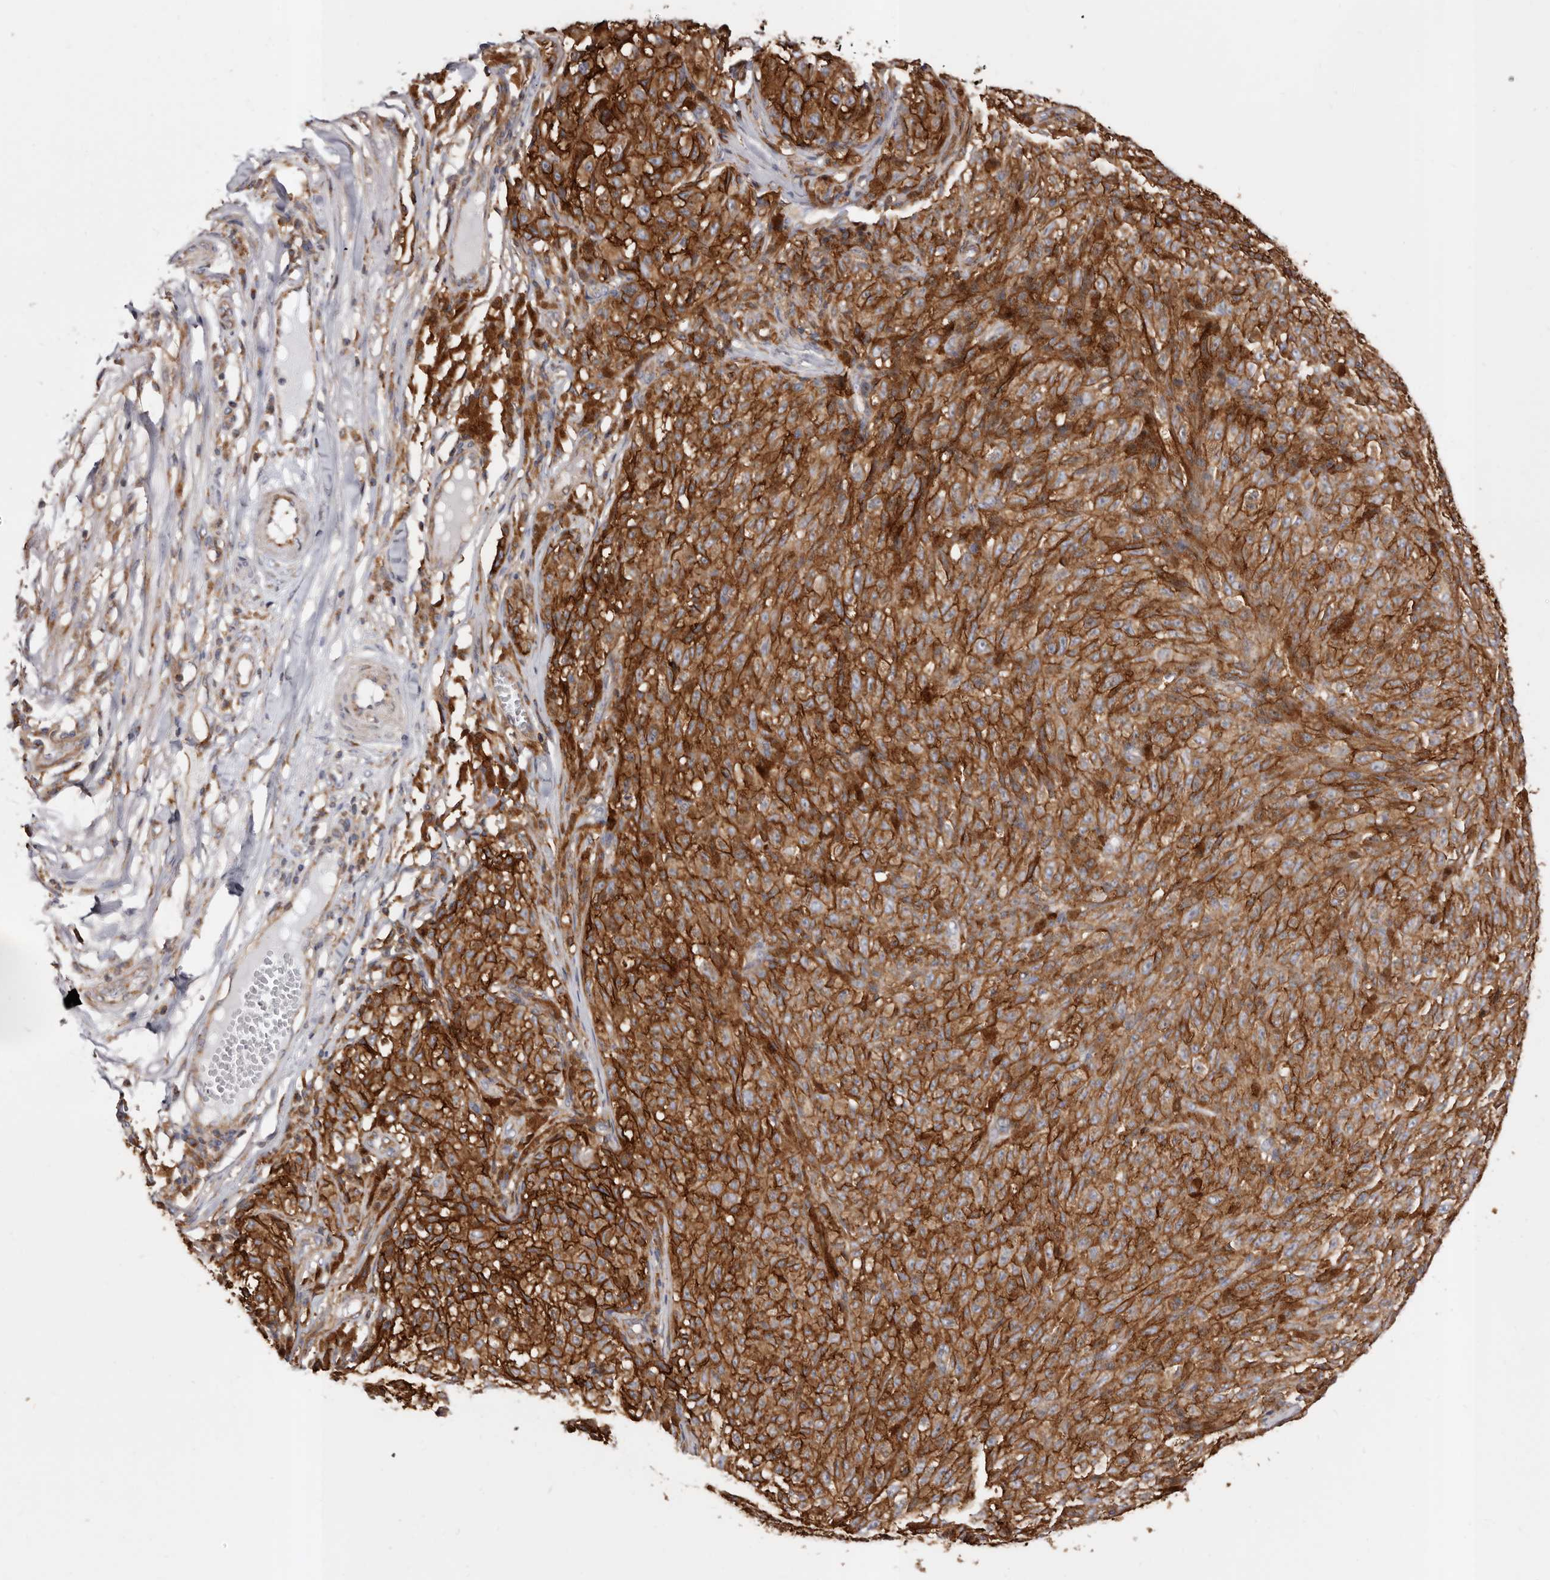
{"staining": {"intensity": "strong", "quantity": ">75%", "location": "cytoplasmic/membranous"}, "tissue": "melanoma", "cell_type": "Tumor cells", "image_type": "cancer", "snomed": [{"axis": "morphology", "description": "Malignant melanoma, NOS"}, {"axis": "topography", "description": "Skin"}], "caption": "This is a histology image of immunohistochemistry (IHC) staining of melanoma, which shows strong positivity in the cytoplasmic/membranous of tumor cells.", "gene": "COQ8B", "patient": {"sex": "female", "age": 82}}